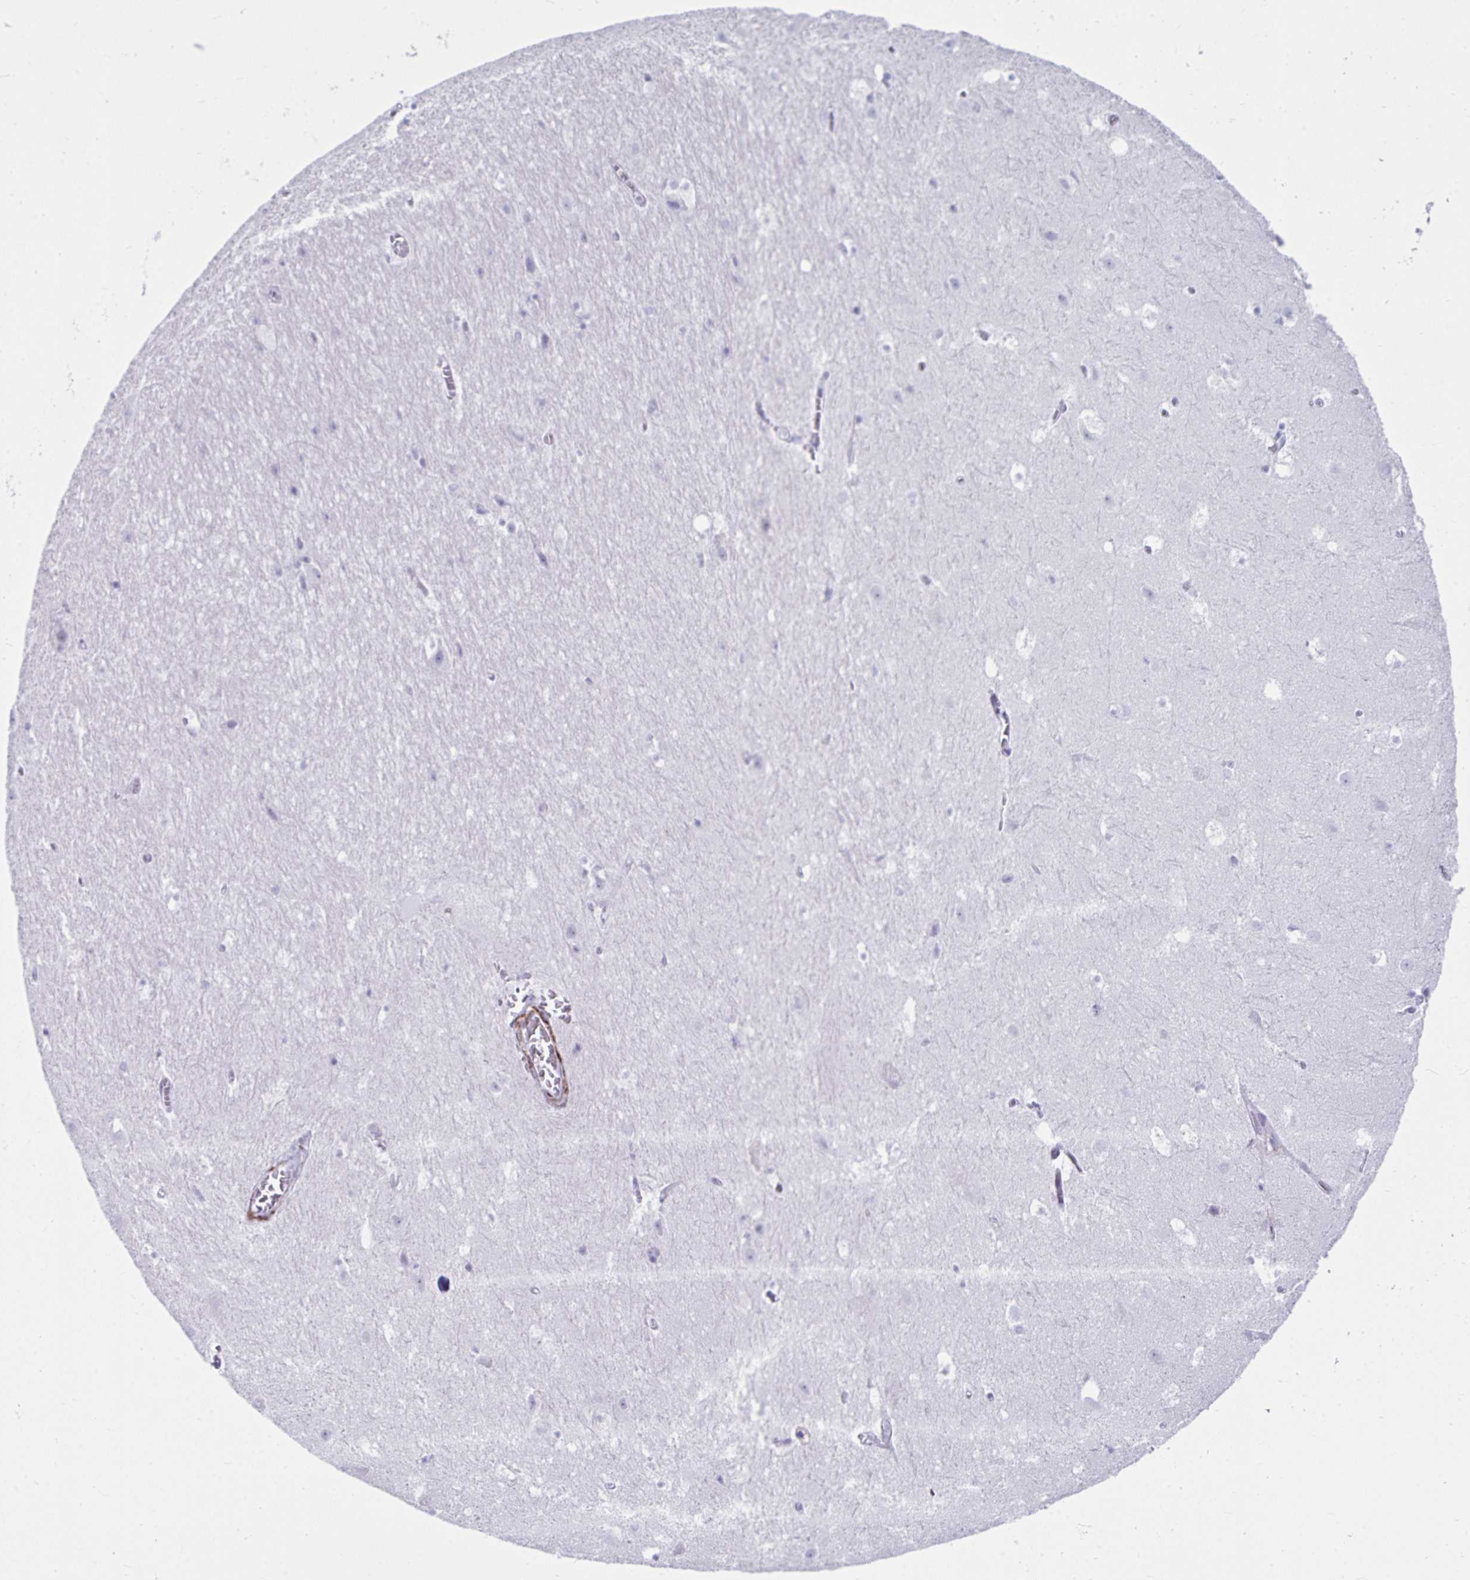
{"staining": {"intensity": "negative", "quantity": "none", "location": "none"}, "tissue": "hippocampus", "cell_type": "Glial cells", "image_type": "normal", "snomed": [{"axis": "morphology", "description": "Normal tissue, NOS"}, {"axis": "topography", "description": "Hippocampus"}], "caption": "Protein analysis of unremarkable hippocampus displays no significant positivity in glial cells. (Brightfield microscopy of DAB immunohistochemistry (IHC) at high magnification).", "gene": "GRXCR2", "patient": {"sex": "female", "age": 52}}